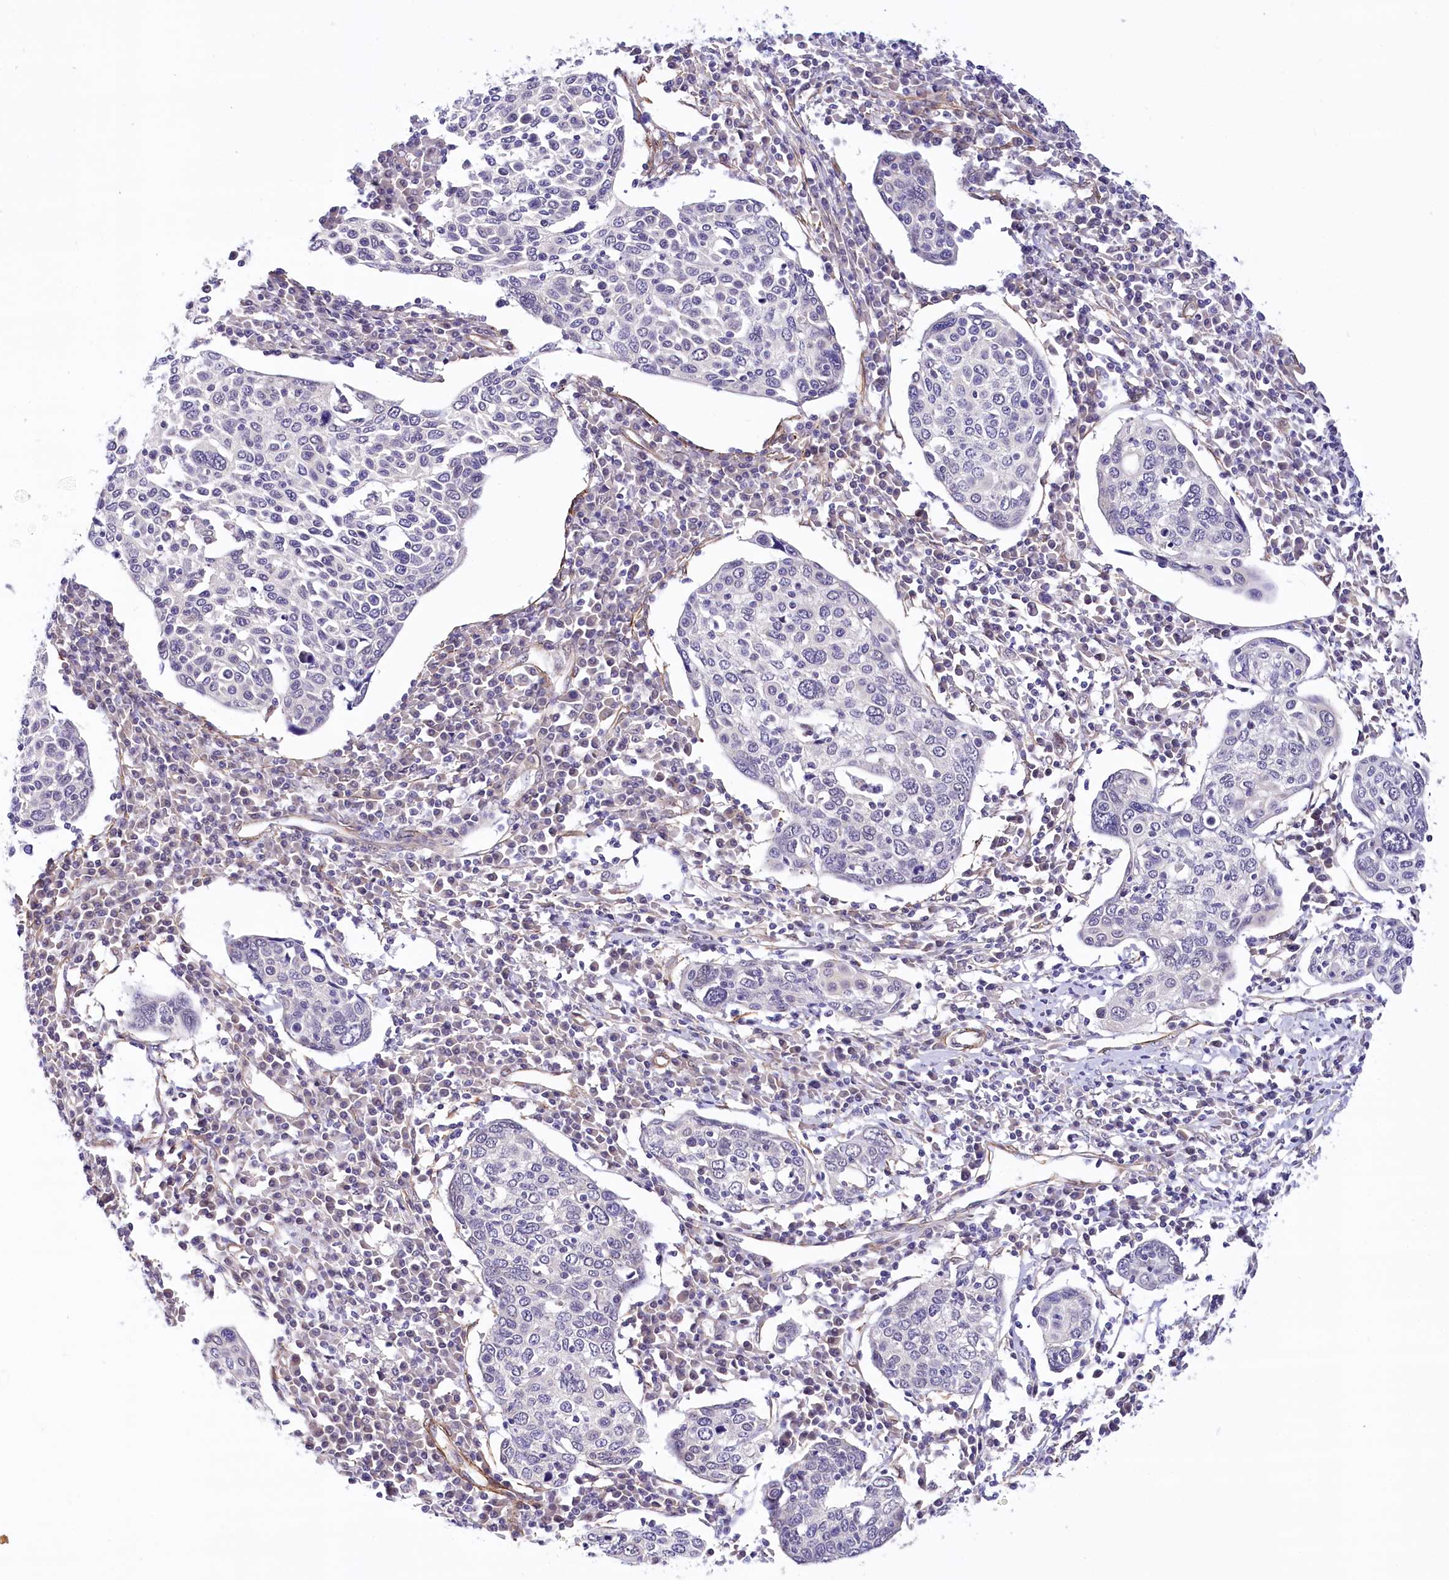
{"staining": {"intensity": "negative", "quantity": "none", "location": "none"}, "tissue": "cervical cancer", "cell_type": "Tumor cells", "image_type": "cancer", "snomed": [{"axis": "morphology", "description": "Squamous cell carcinoma, NOS"}, {"axis": "topography", "description": "Cervix"}], "caption": "The IHC micrograph has no significant expression in tumor cells of cervical squamous cell carcinoma tissue.", "gene": "PPP2R5B", "patient": {"sex": "female", "age": 40}}